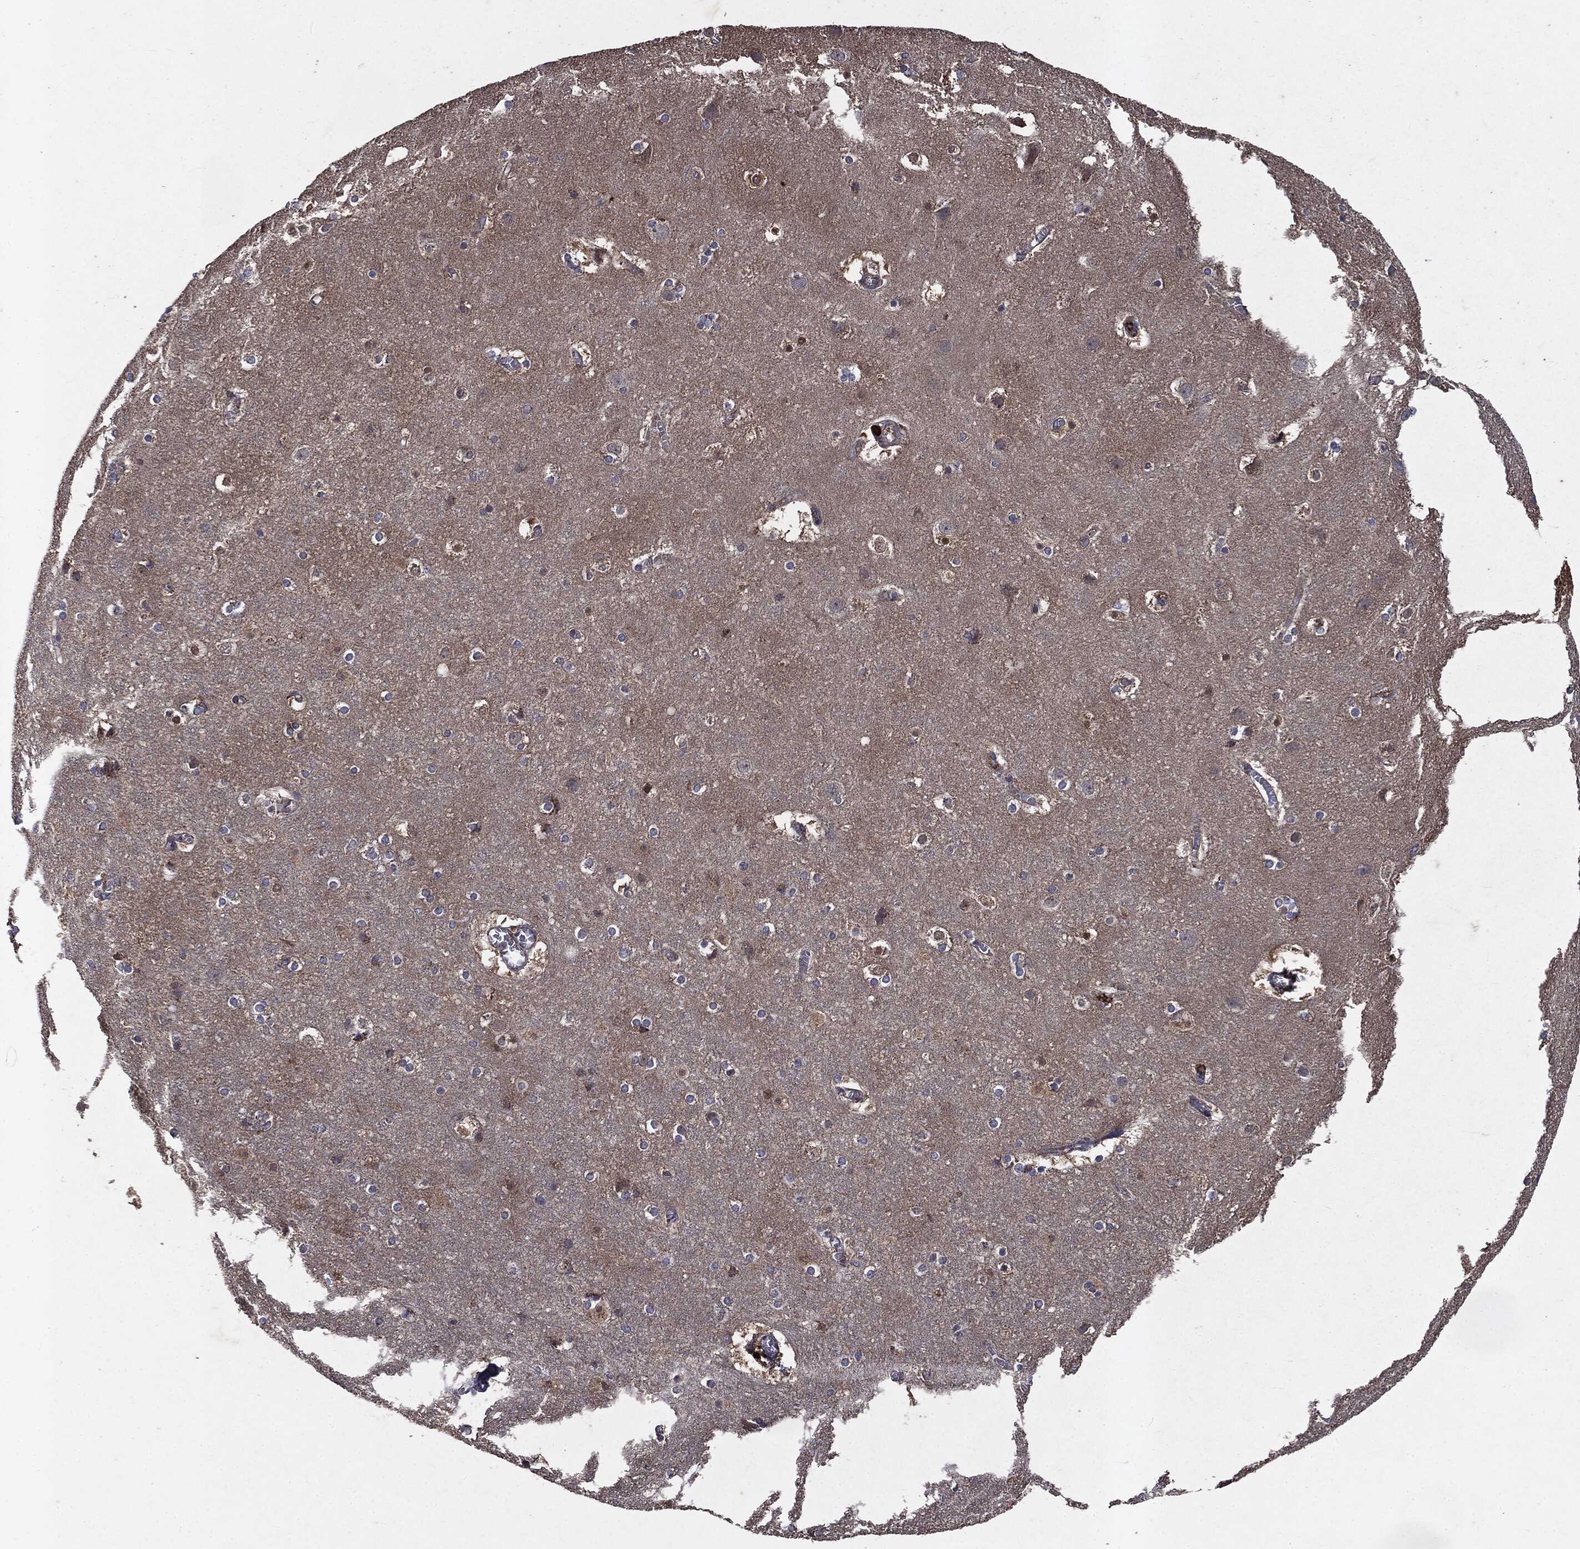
{"staining": {"intensity": "negative", "quantity": "none", "location": "none"}, "tissue": "cerebral cortex", "cell_type": "Endothelial cells", "image_type": "normal", "snomed": [{"axis": "morphology", "description": "Normal tissue, NOS"}, {"axis": "topography", "description": "Cerebral cortex"}], "caption": "Protein analysis of benign cerebral cortex demonstrates no significant expression in endothelial cells. (Brightfield microscopy of DAB (3,3'-diaminobenzidine) IHC at high magnification).", "gene": "MAPK6", "patient": {"sex": "male", "age": 59}}